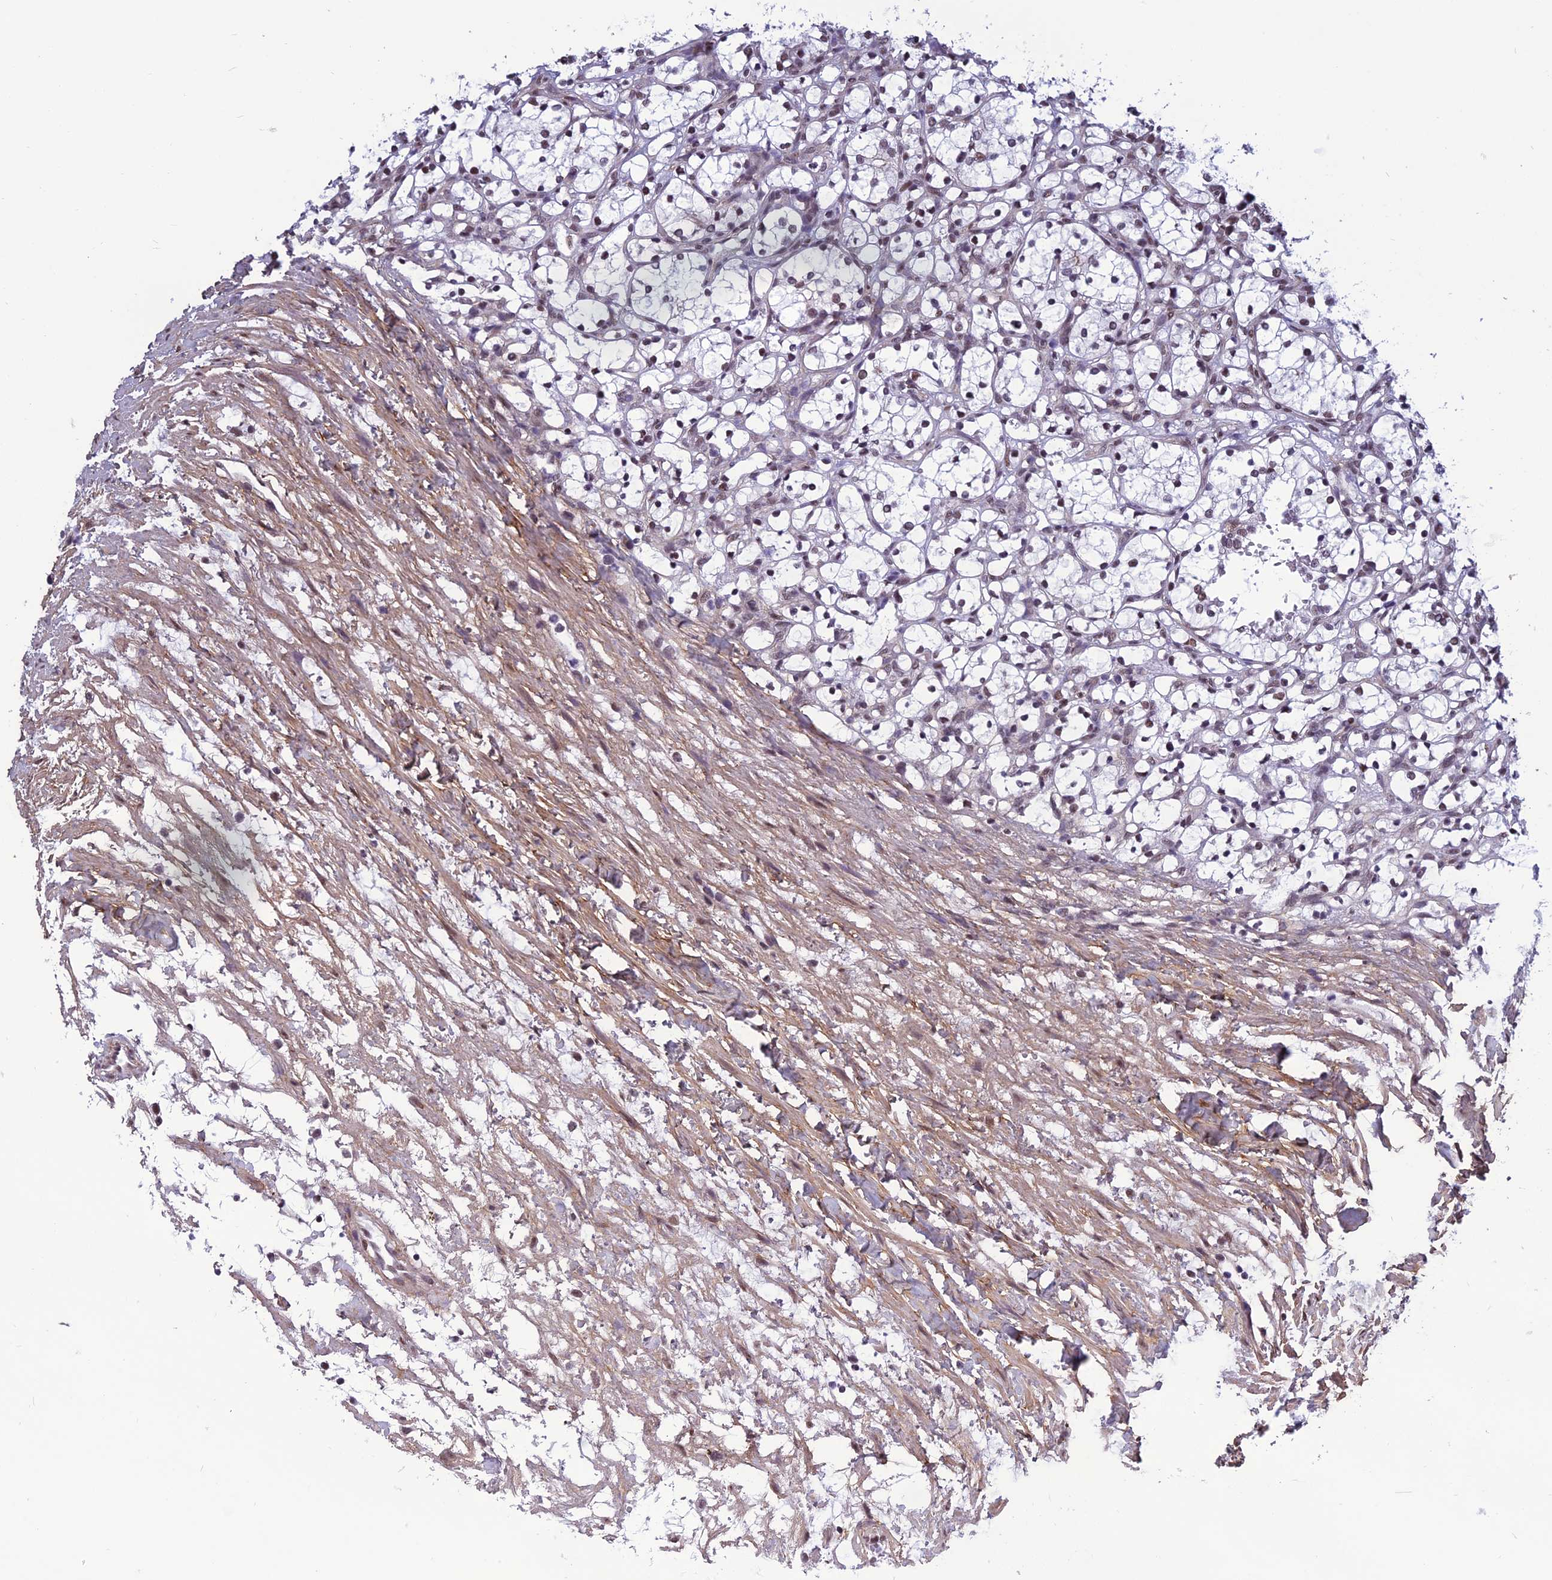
{"staining": {"intensity": "weak", "quantity": ">75%", "location": "nuclear"}, "tissue": "renal cancer", "cell_type": "Tumor cells", "image_type": "cancer", "snomed": [{"axis": "morphology", "description": "Adenocarcinoma, NOS"}, {"axis": "topography", "description": "Kidney"}], "caption": "Adenocarcinoma (renal) stained with immunohistochemistry (IHC) exhibits weak nuclear staining in about >75% of tumor cells.", "gene": "RSRC1", "patient": {"sex": "female", "age": 69}}